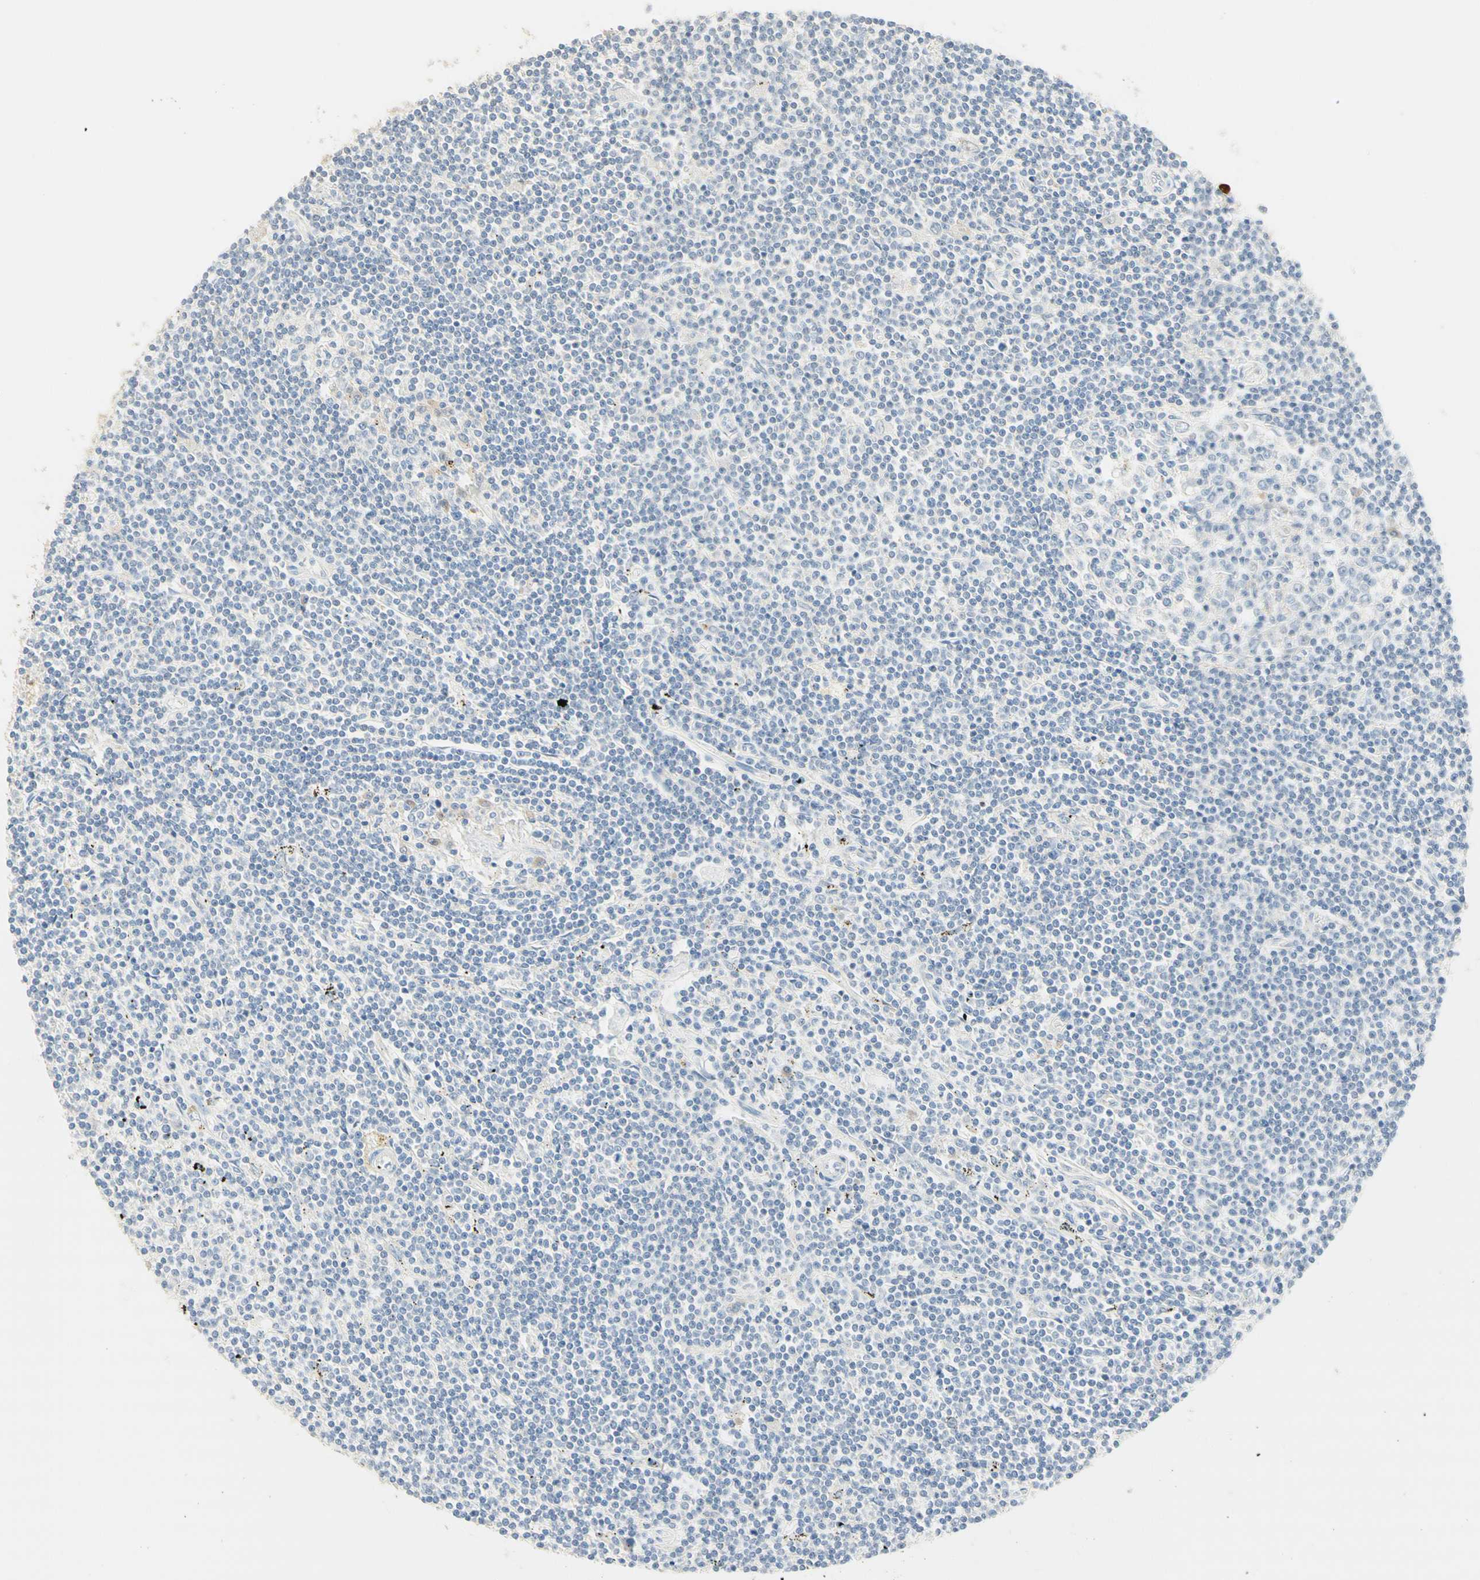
{"staining": {"intensity": "weak", "quantity": "<25%", "location": "cytoplasmic/membranous"}, "tissue": "lymphoma", "cell_type": "Tumor cells", "image_type": "cancer", "snomed": [{"axis": "morphology", "description": "Malignant lymphoma, non-Hodgkin's type, Low grade"}, {"axis": "topography", "description": "Spleen"}], "caption": "Immunohistochemistry (IHC) micrograph of human malignant lymphoma, non-Hodgkin's type (low-grade) stained for a protein (brown), which reveals no expression in tumor cells.", "gene": "NECTIN4", "patient": {"sex": "male", "age": 76}}